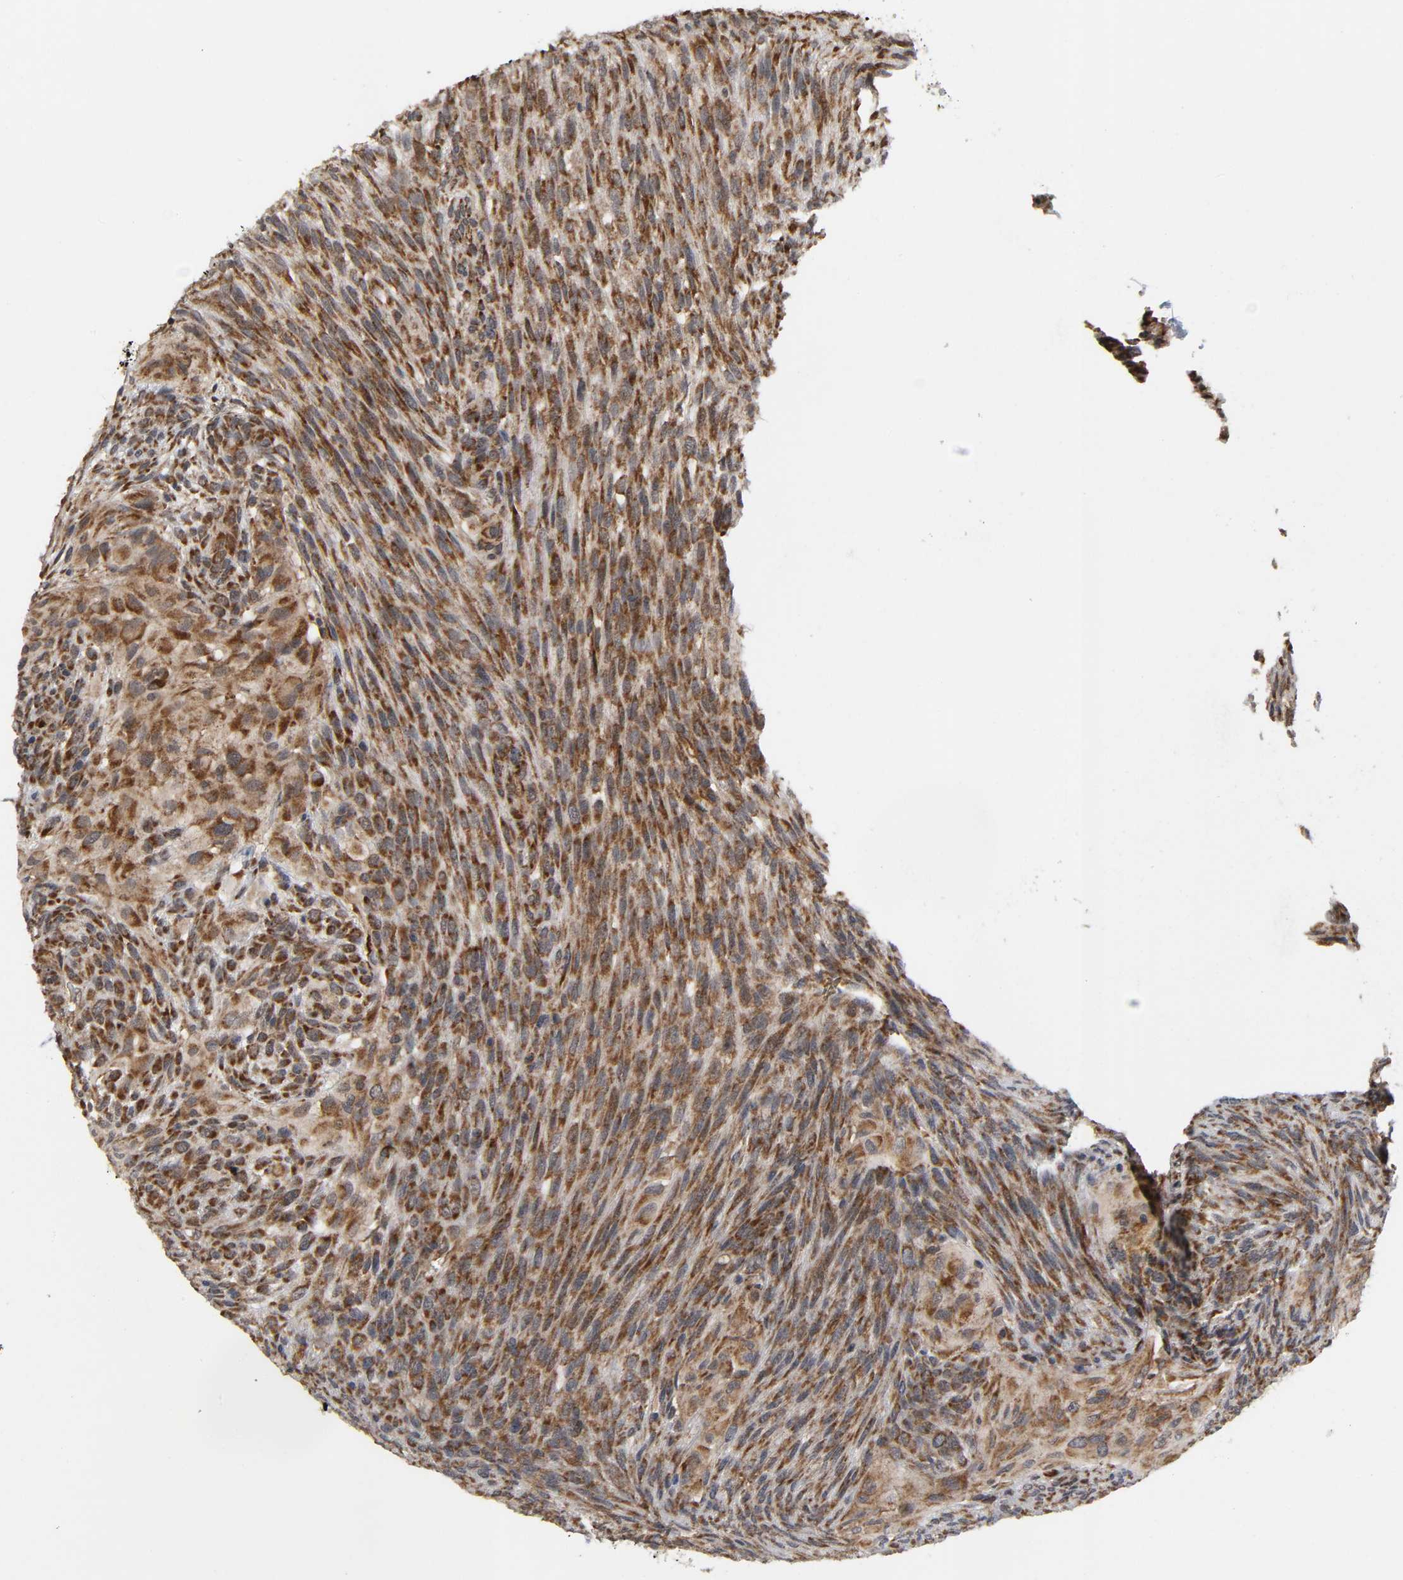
{"staining": {"intensity": "strong", "quantity": ">75%", "location": "cytoplasmic/membranous"}, "tissue": "glioma", "cell_type": "Tumor cells", "image_type": "cancer", "snomed": [{"axis": "morphology", "description": "Glioma, malignant, High grade"}, {"axis": "topography", "description": "Cerebral cortex"}], "caption": "High-magnification brightfield microscopy of glioma stained with DAB (brown) and counterstained with hematoxylin (blue). tumor cells exhibit strong cytoplasmic/membranous staining is identified in approximately>75% of cells.", "gene": "SLC30A9", "patient": {"sex": "female", "age": 55}}